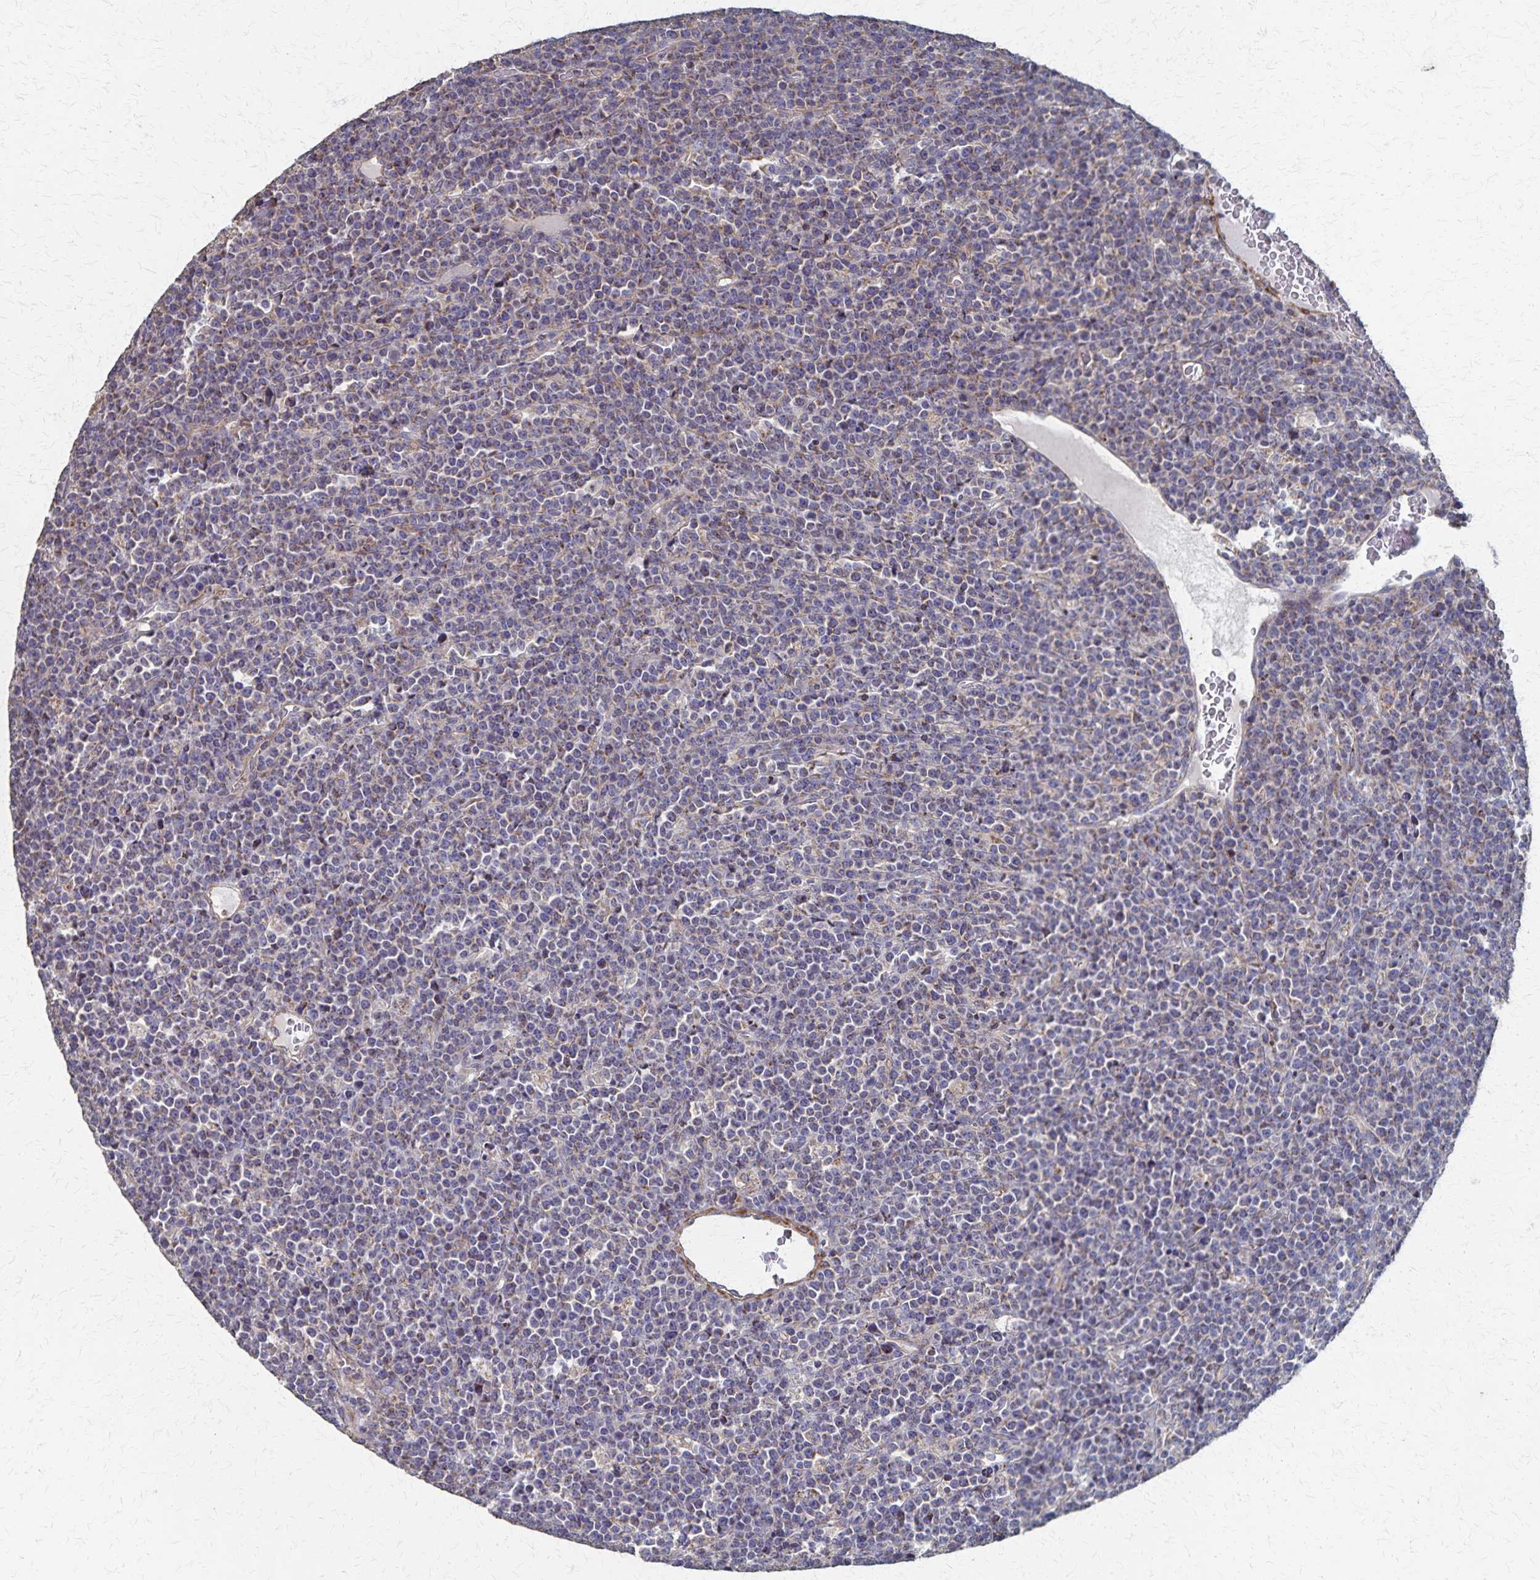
{"staining": {"intensity": "weak", "quantity": "25%-75%", "location": "cytoplasmic/membranous"}, "tissue": "lymphoma", "cell_type": "Tumor cells", "image_type": "cancer", "snomed": [{"axis": "morphology", "description": "Malignant lymphoma, non-Hodgkin's type, High grade"}, {"axis": "topography", "description": "Ovary"}], "caption": "Protein expression analysis of lymphoma exhibits weak cytoplasmic/membranous expression in approximately 25%-75% of tumor cells.", "gene": "PGAP2", "patient": {"sex": "female", "age": 56}}